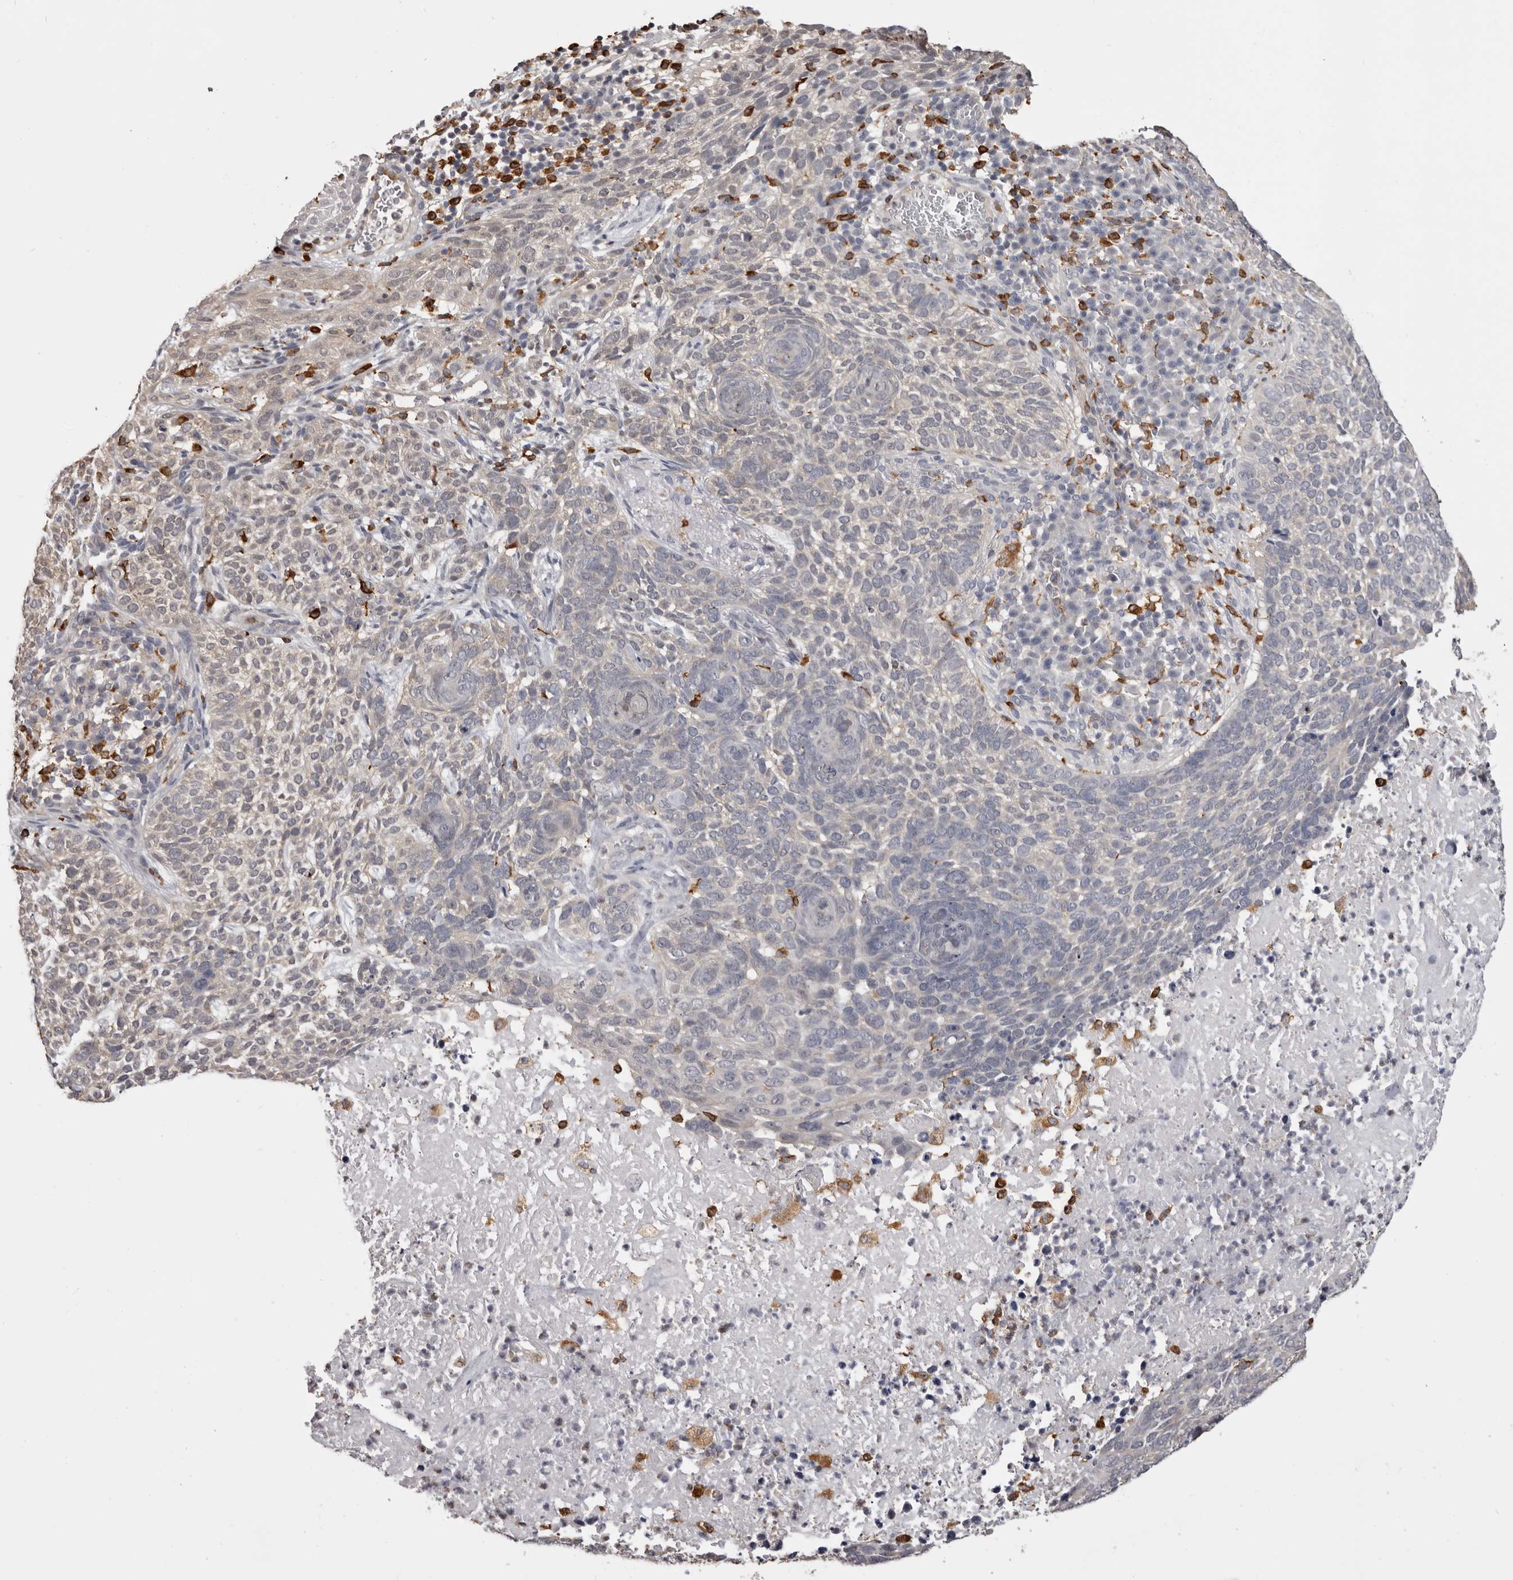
{"staining": {"intensity": "negative", "quantity": "none", "location": "none"}, "tissue": "skin cancer", "cell_type": "Tumor cells", "image_type": "cancer", "snomed": [{"axis": "morphology", "description": "Basal cell carcinoma"}, {"axis": "topography", "description": "Skin"}], "caption": "High power microscopy micrograph of an immunohistochemistry histopathology image of skin cancer, revealing no significant staining in tumor cells.", "gene": "TNNI1", "patient": {"sex": "female", "age": 64}}